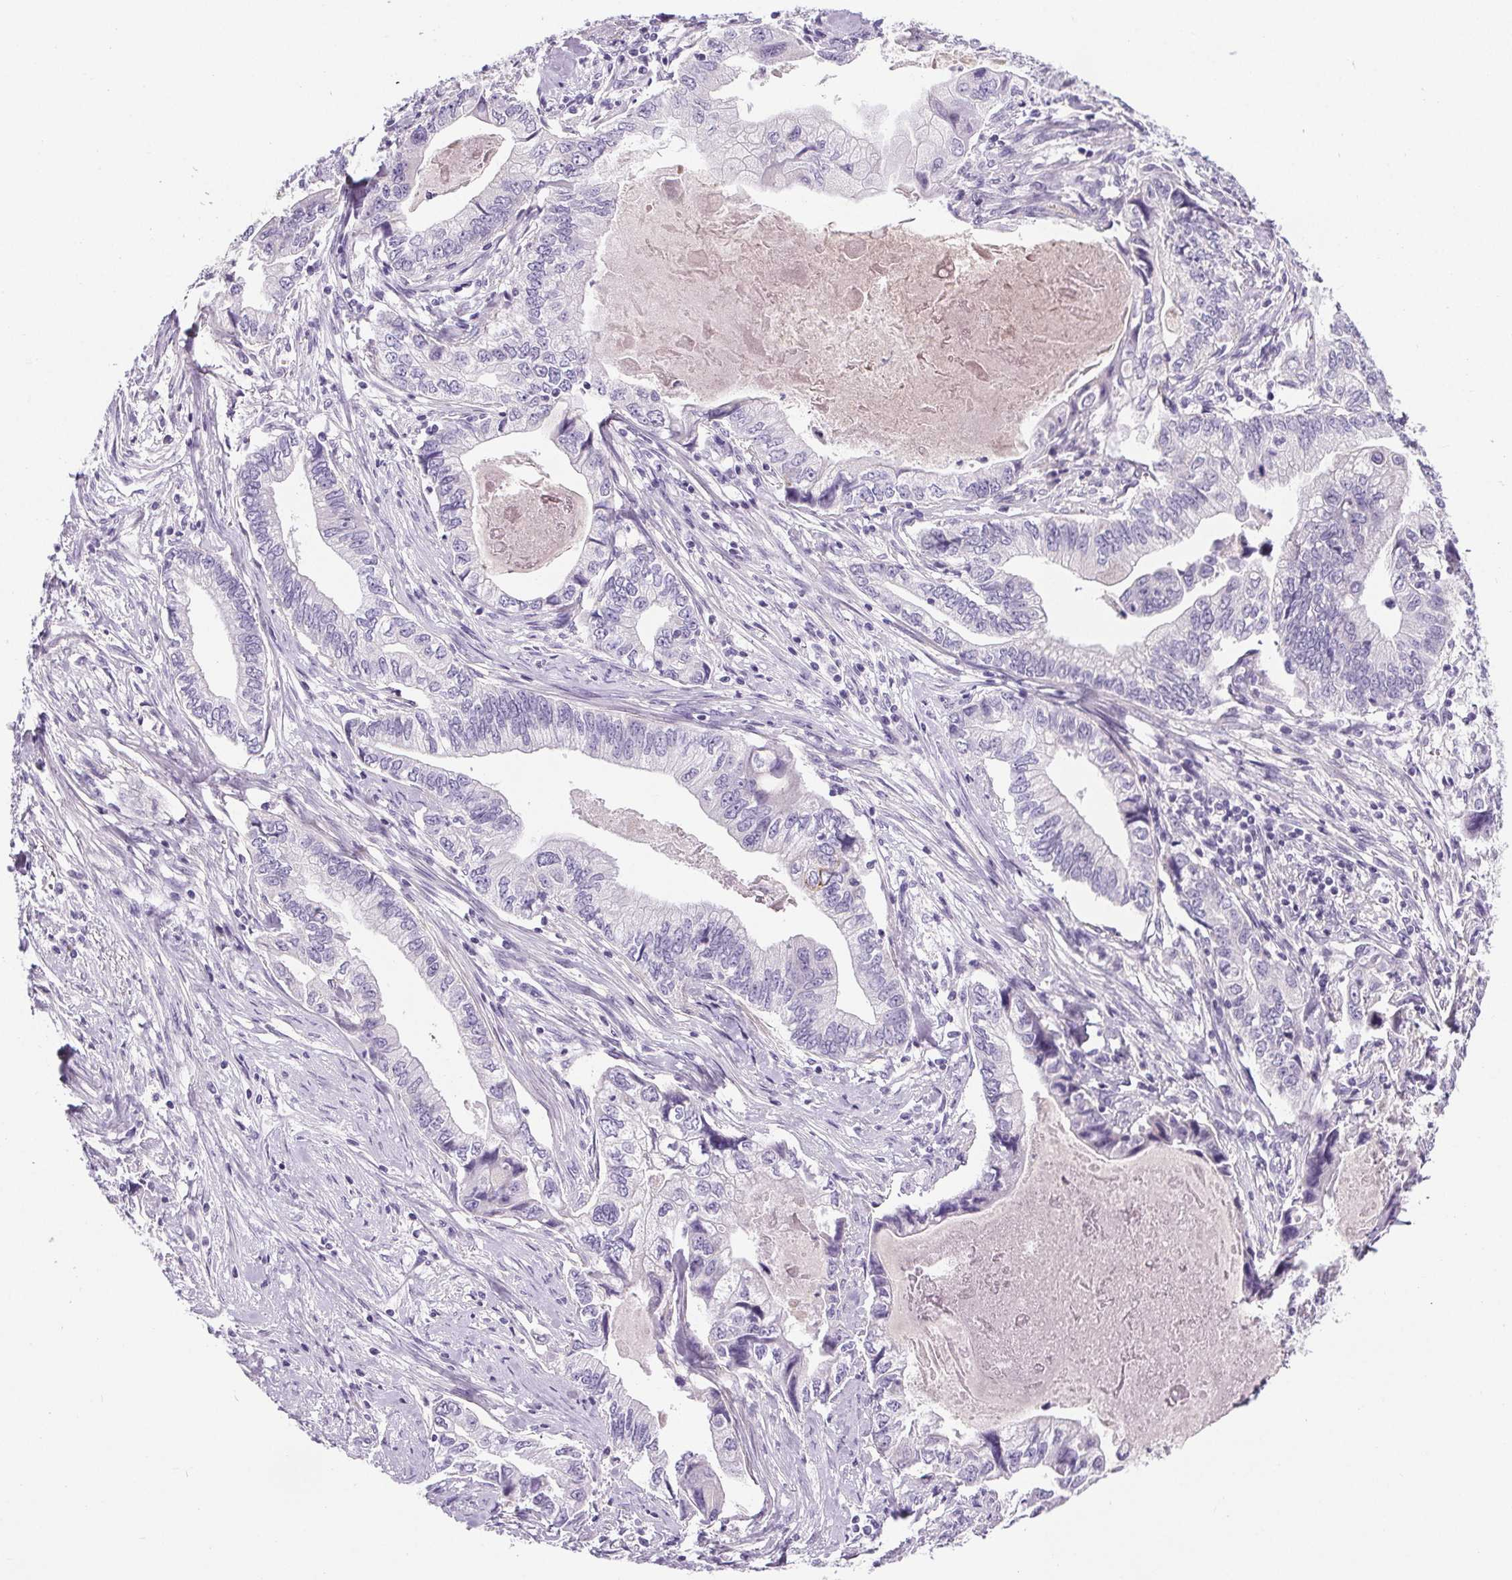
{"staining": {"intensity": "negative", "quantity": "none", "location": "none"}, "tissue": "stomach cancer", "cell_type": "Tumor cells", "image_type": "cancer", "snomed": [{"axis": "morphology", "description": "Adenocarcinoma, NOS"}, {"axis": "topography", "description": "Pancreas"}, {"axis": "topography", "description": "Stomach, upper"}], "caption": "Protein analysis of stomach cancer exhibits no significant staining in tumor cells.", "gene": "ELAVL2", "patient": {"sex": "male", "age": 77}}